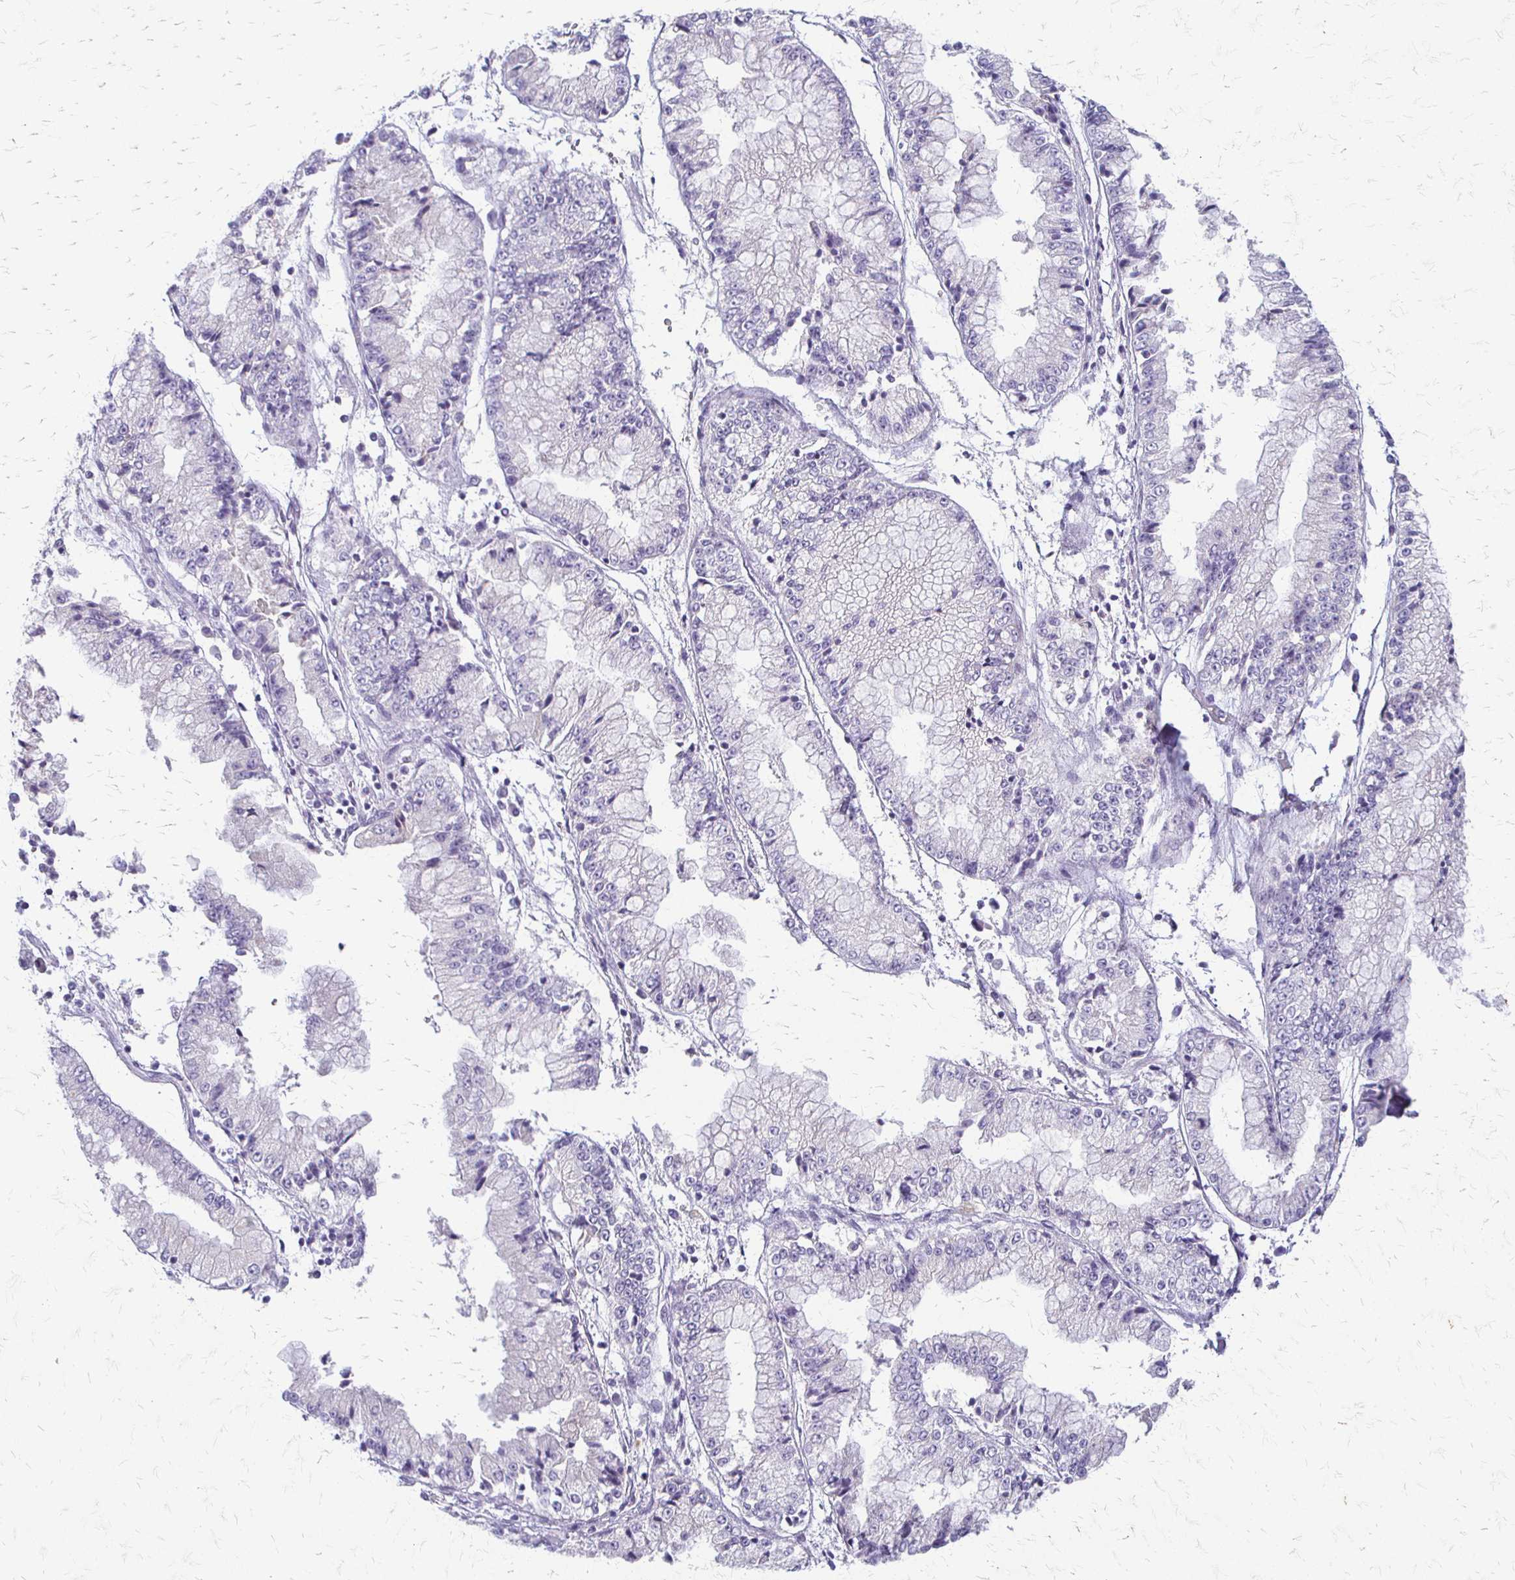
{"staining": {"intensity": "negative", "quantity": "none", "location": "none"}, "tissue": "stomach cancer", "cell_type": "Tumor cells", "image_type": "cancer", "snomed": [{"axis": "morphology", "description": "Adenocarcinoma, NOS"}, {"axis": "topography", "description": "Stomach, upper"}], "caption": "Protein analysis of stomach cancer (adenocarcinoma) shows no significant positivity in tumor cells.", "gene": "ACP5", "patient": {"sex": "female", "age": 74}}